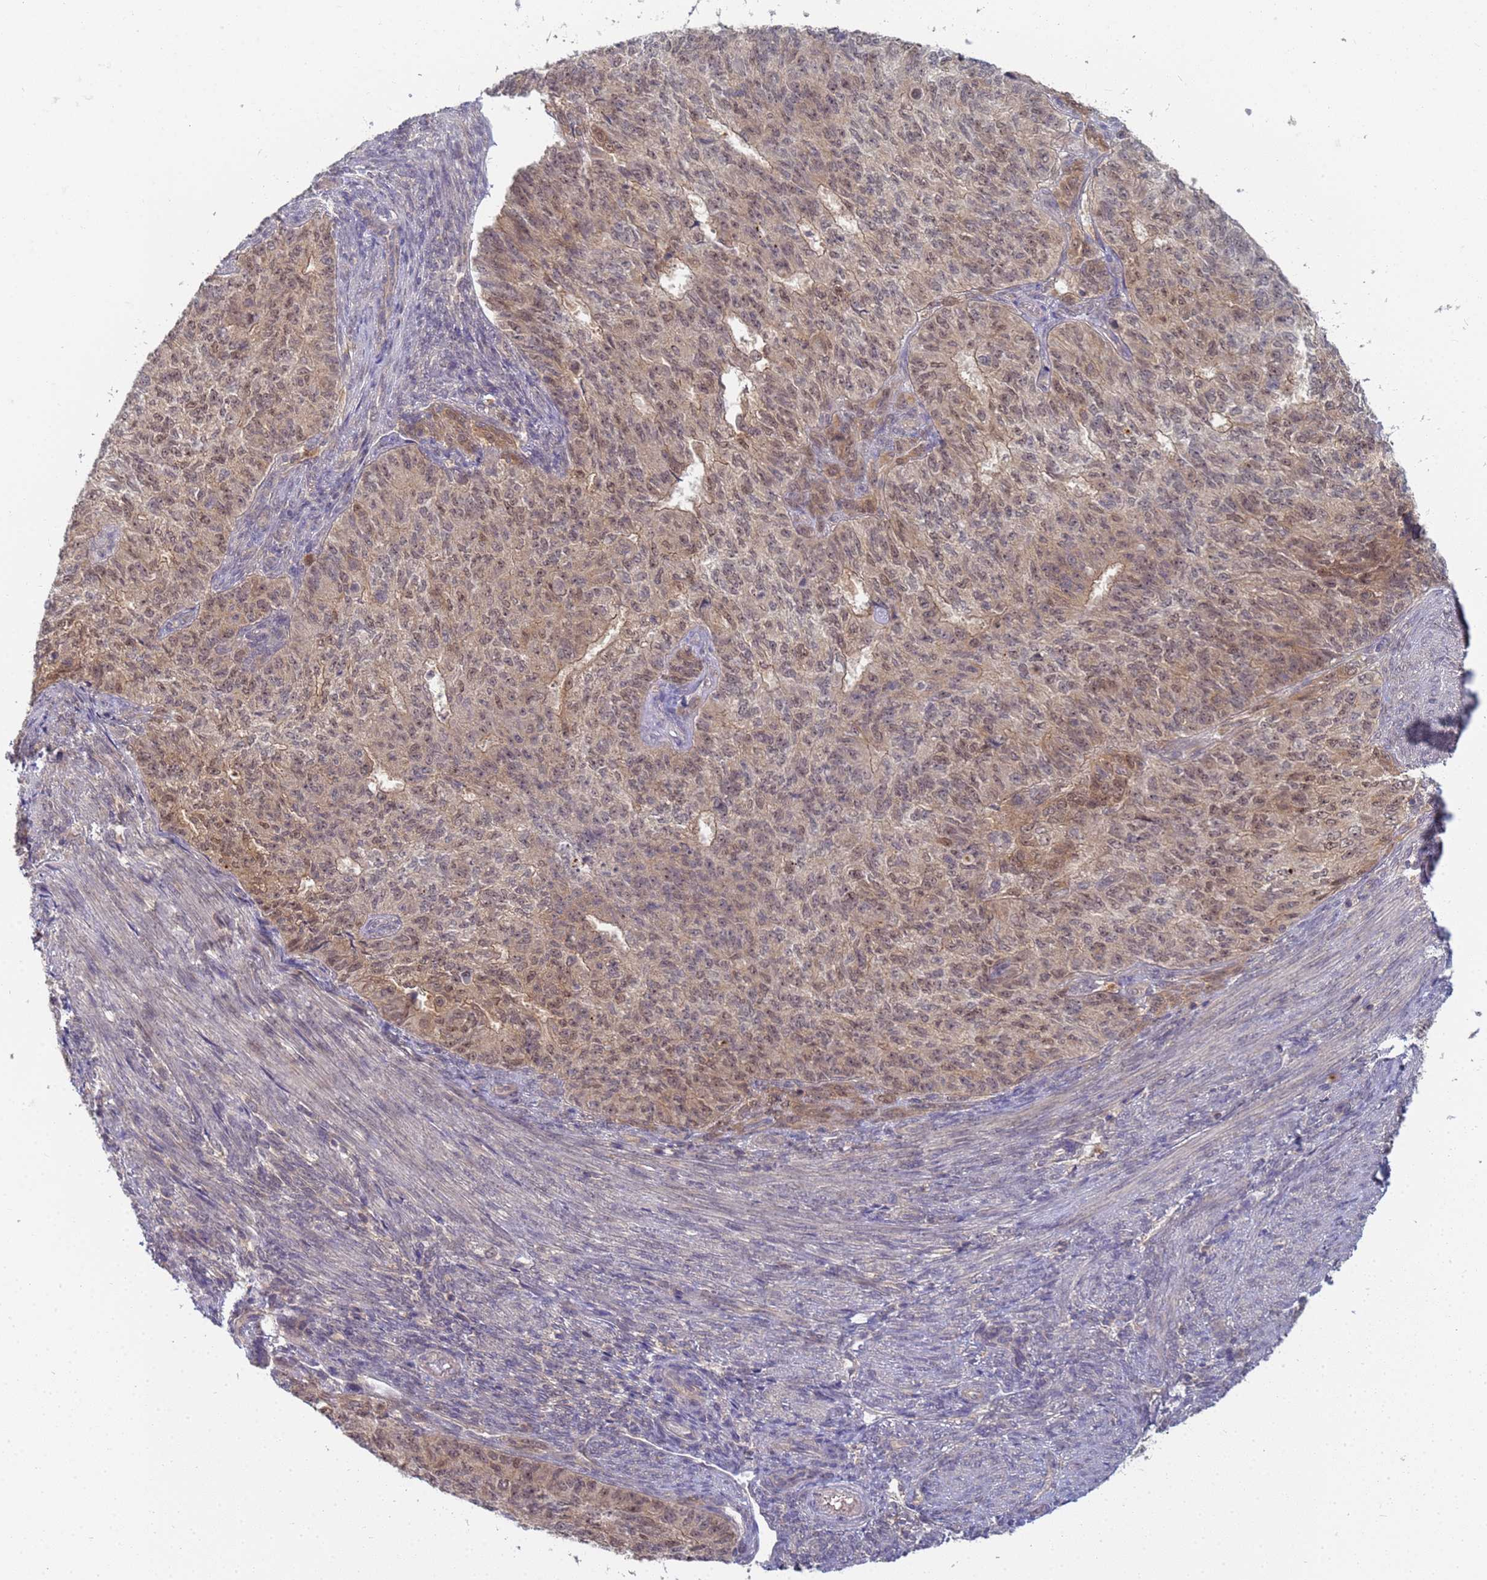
{"staining": {"intensity": "weak", "quantity": ">75%", "location": "cytoplasmic/membranous,nuclear"}, "tissue": "endometrial cancer", "cell_type": "Tumor cells", "image_type": "cancer", "snomed": [{"axis": "morphology", "description": "Adenocarcinoma, NOS"}, {"axis": "topography", "description": "Endometrium"}], "caption": "This is an image of IHC staining of endometrial cancer (adenocarcinoma), which shows weak staining in the cytoplasmic/membranous and nuclear of tumor cells.", "gene": "SHARPIN", "patient": {"sex": "female", "age": 32}}